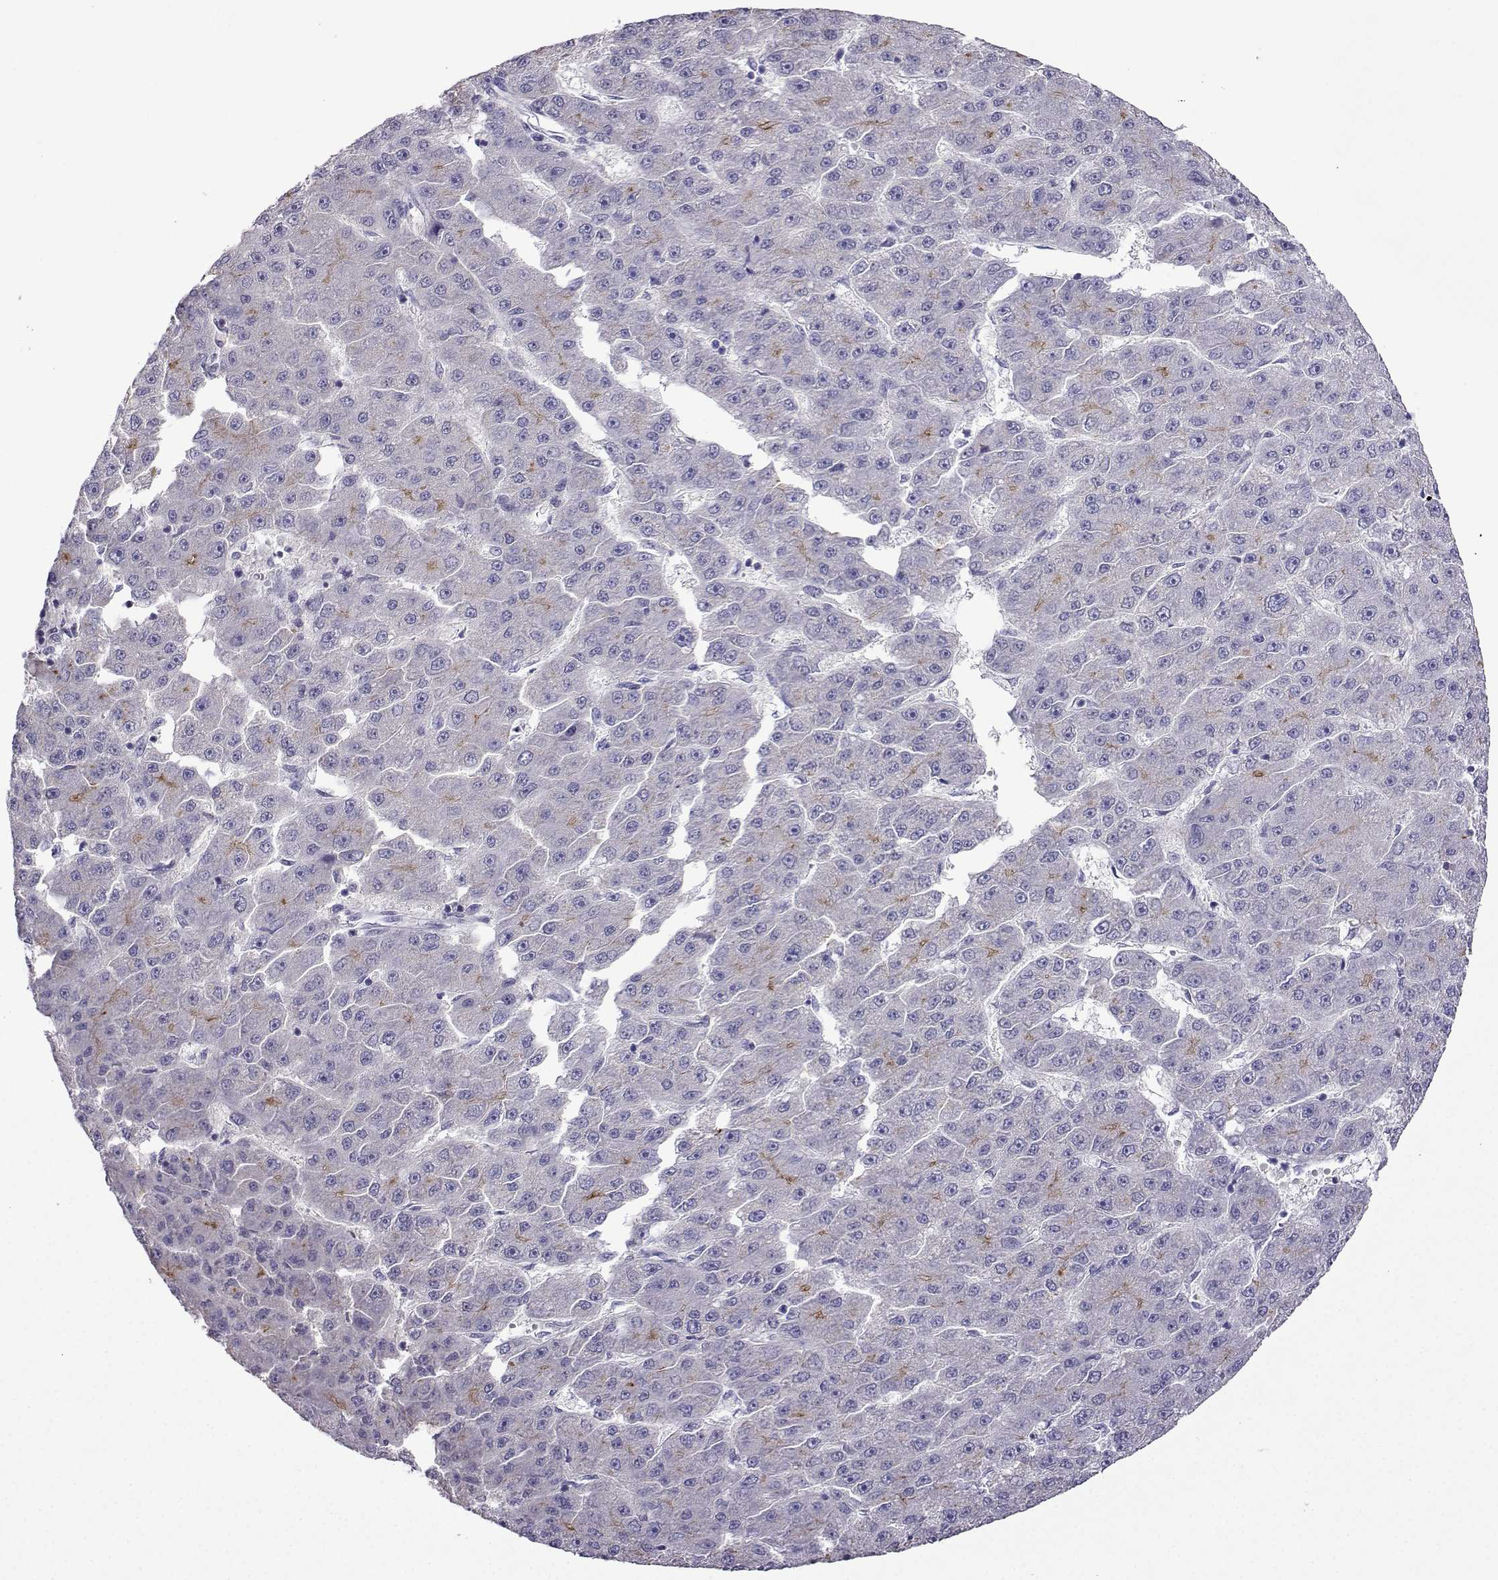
{"staining": {"intensity": "moderate", "quantity": "<25%", "location": "cytoplasmic/membranous"}, "tissue": "liver cancer", "cell_type": "Tumor cells", "image_type": "cancer", "snomed": [{"axis": "morphology", "description": "Carcinoma, Hepatocellular, NOS"}, {"axis": "topography", "description": "Liver"}], "caption": "An immunohistochemistry (IHC) photomicrograph of neoplastic tissue is shown. Protein staining in brown shows moderate cytoplasmic/membranous positivity in liver cancer within tumor cells.", "gene": "FCAMR", "patient": {"sex": "male", "age": 67}}